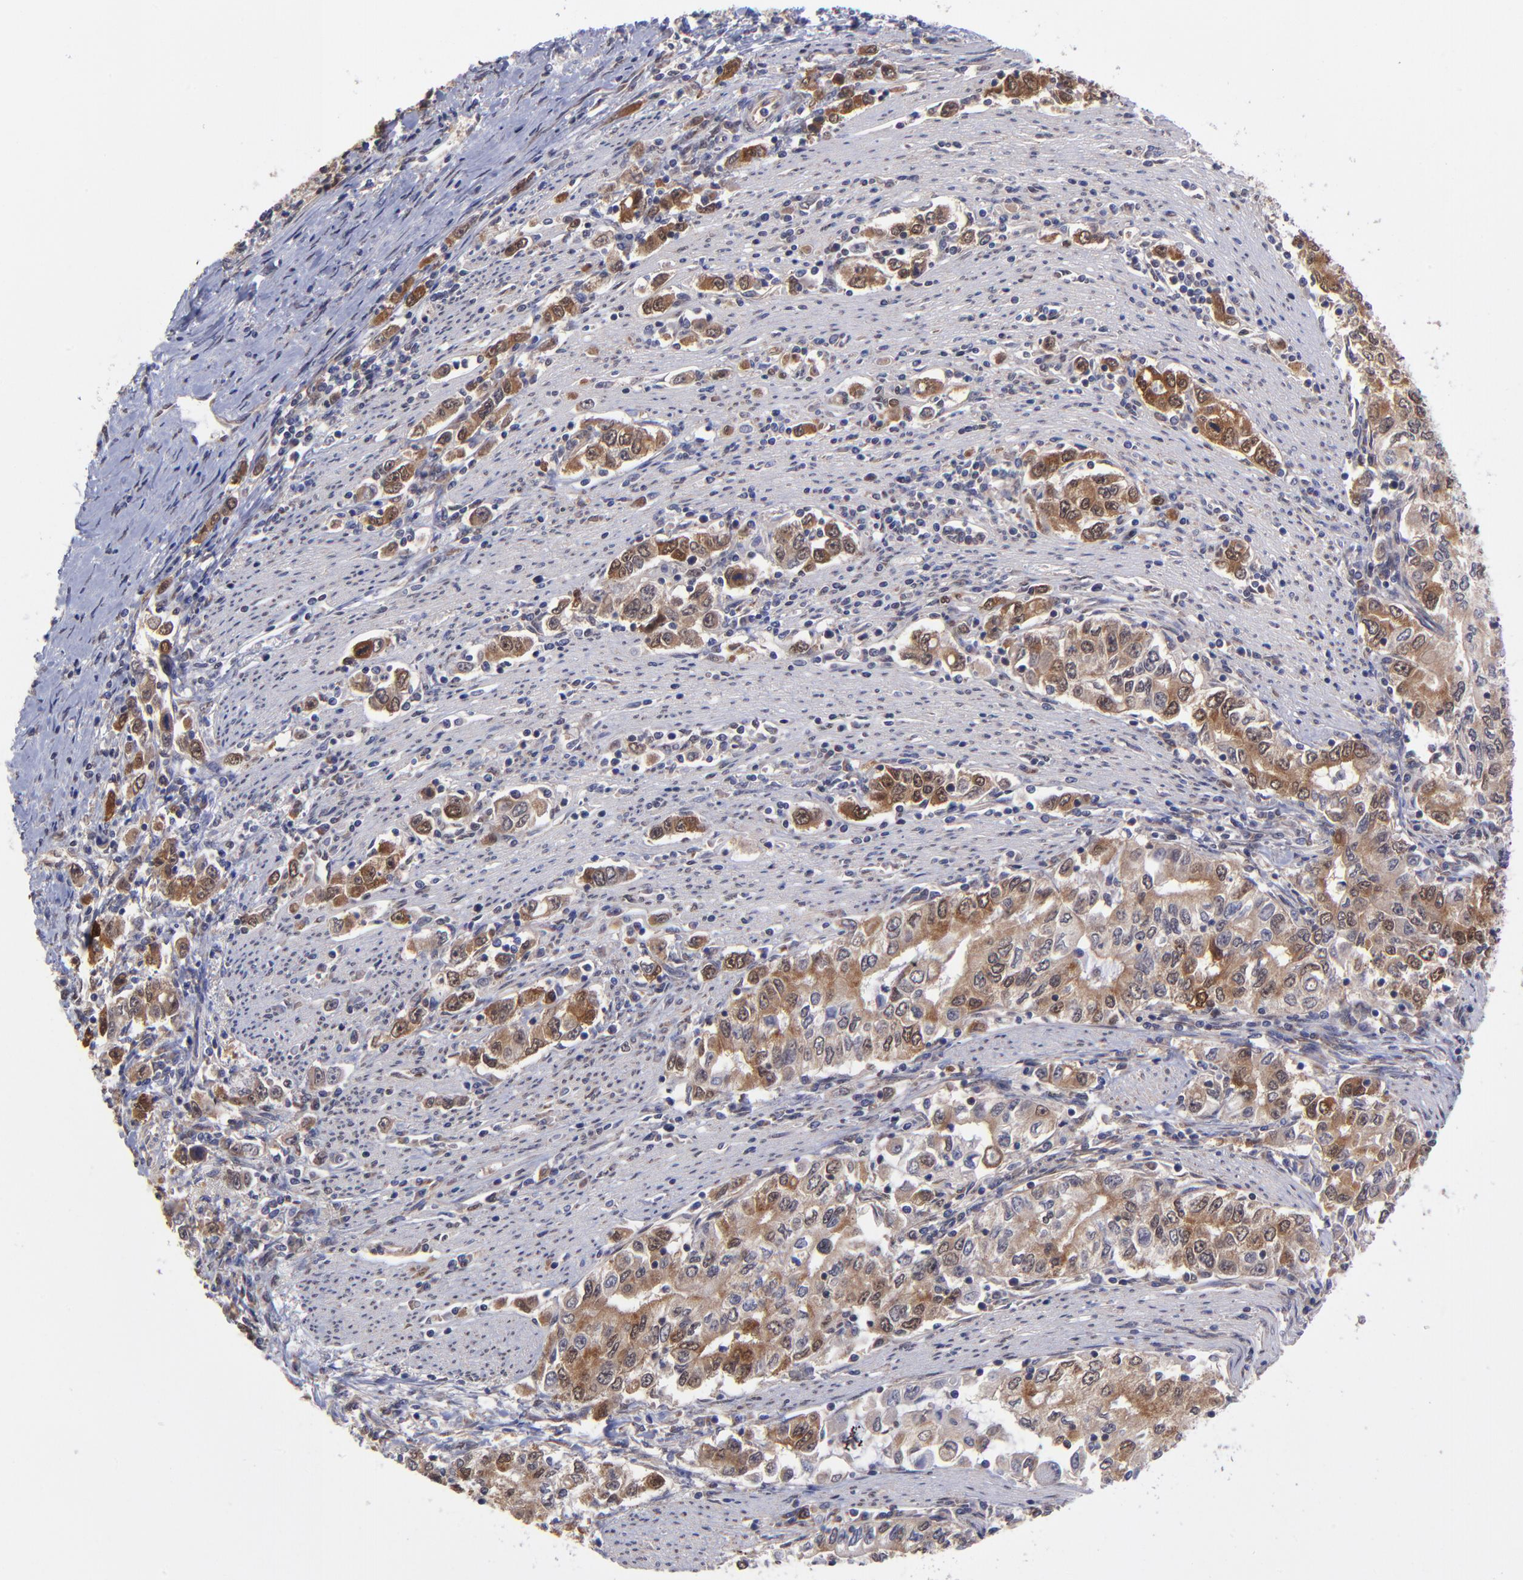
{"staining": {"intensity": "strong", "quantity": ">75%", "location": "cytoplasmic/membranous"}, "tissue": "stomach cancer", "cell_type": "Tumor cells", "image_type": "cancer", "snomed": [{"axis": "morphology", "description": "Adenocarcinoma, NOS"}, {"axis": "topography", "description": "Stomach, lower"}], "caption": "Stomach adenocarcinoma stained with a protein marker shows strong staining in tumor cells.", "gene": "UBE2H", "patient": {"sex": "female", "age": 72}}